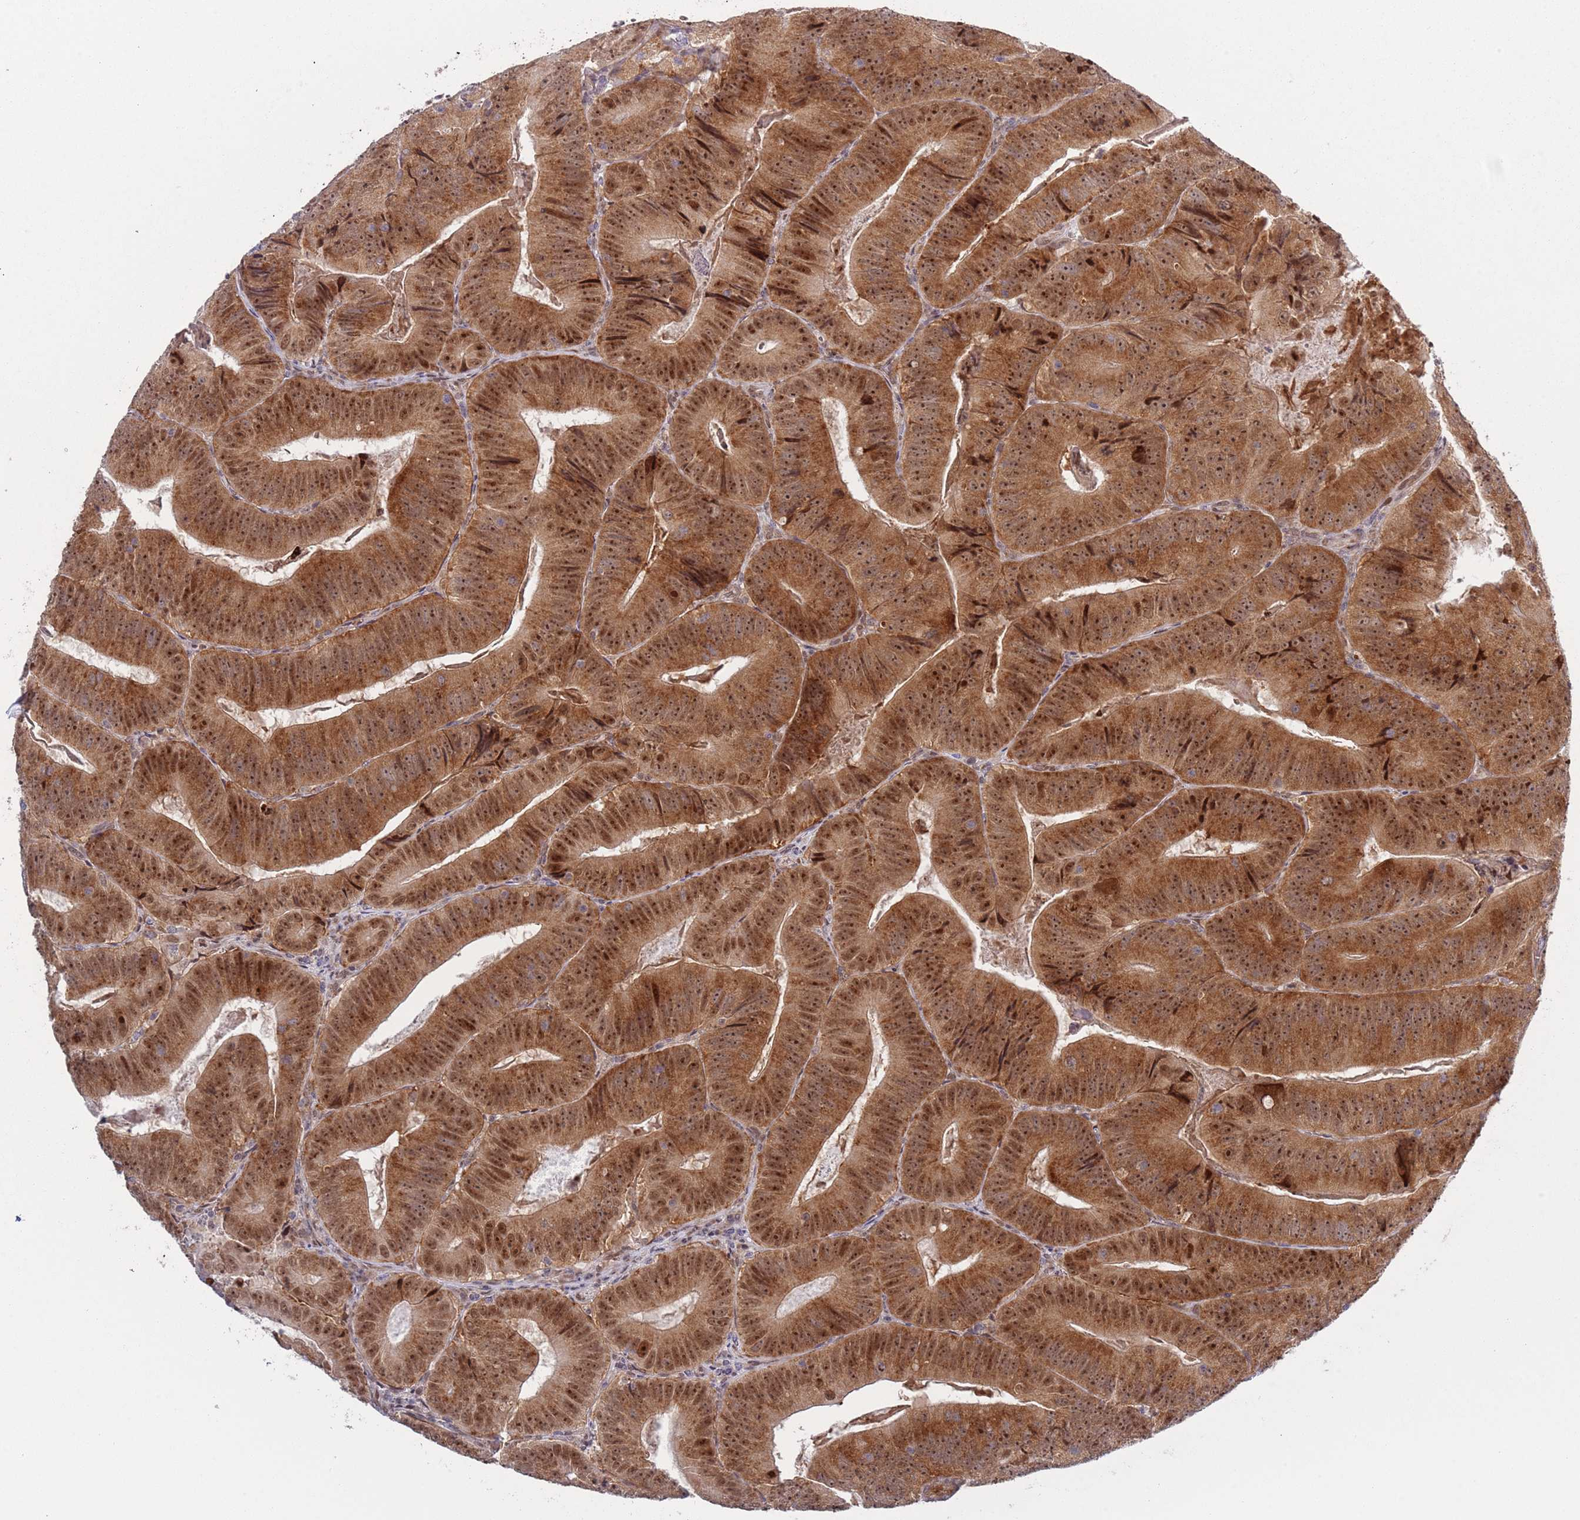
{"staining": {"intensity": "moderate", "quantity": ">75%", "location": "cytoplasmic/membranous,nuclear"}, "tissue": "colorectal cancer", "cell_type": "Tumor cells", "image_type": "cancer", "snomed": [{"axis": "morphology", "description": "Adenocarcinoma, NOS"}, {"axis": "topography", "description": "Colon"}], "caption": "This image exhibits IHC staining of human colorectal adenocarcinoma, with medium moderate cytoplasmic/membranous and nuclear staining in approximately >75% of tumor cells.", "gene": "SLC25A32", "patient": {"sex": "female", "age": 86}}